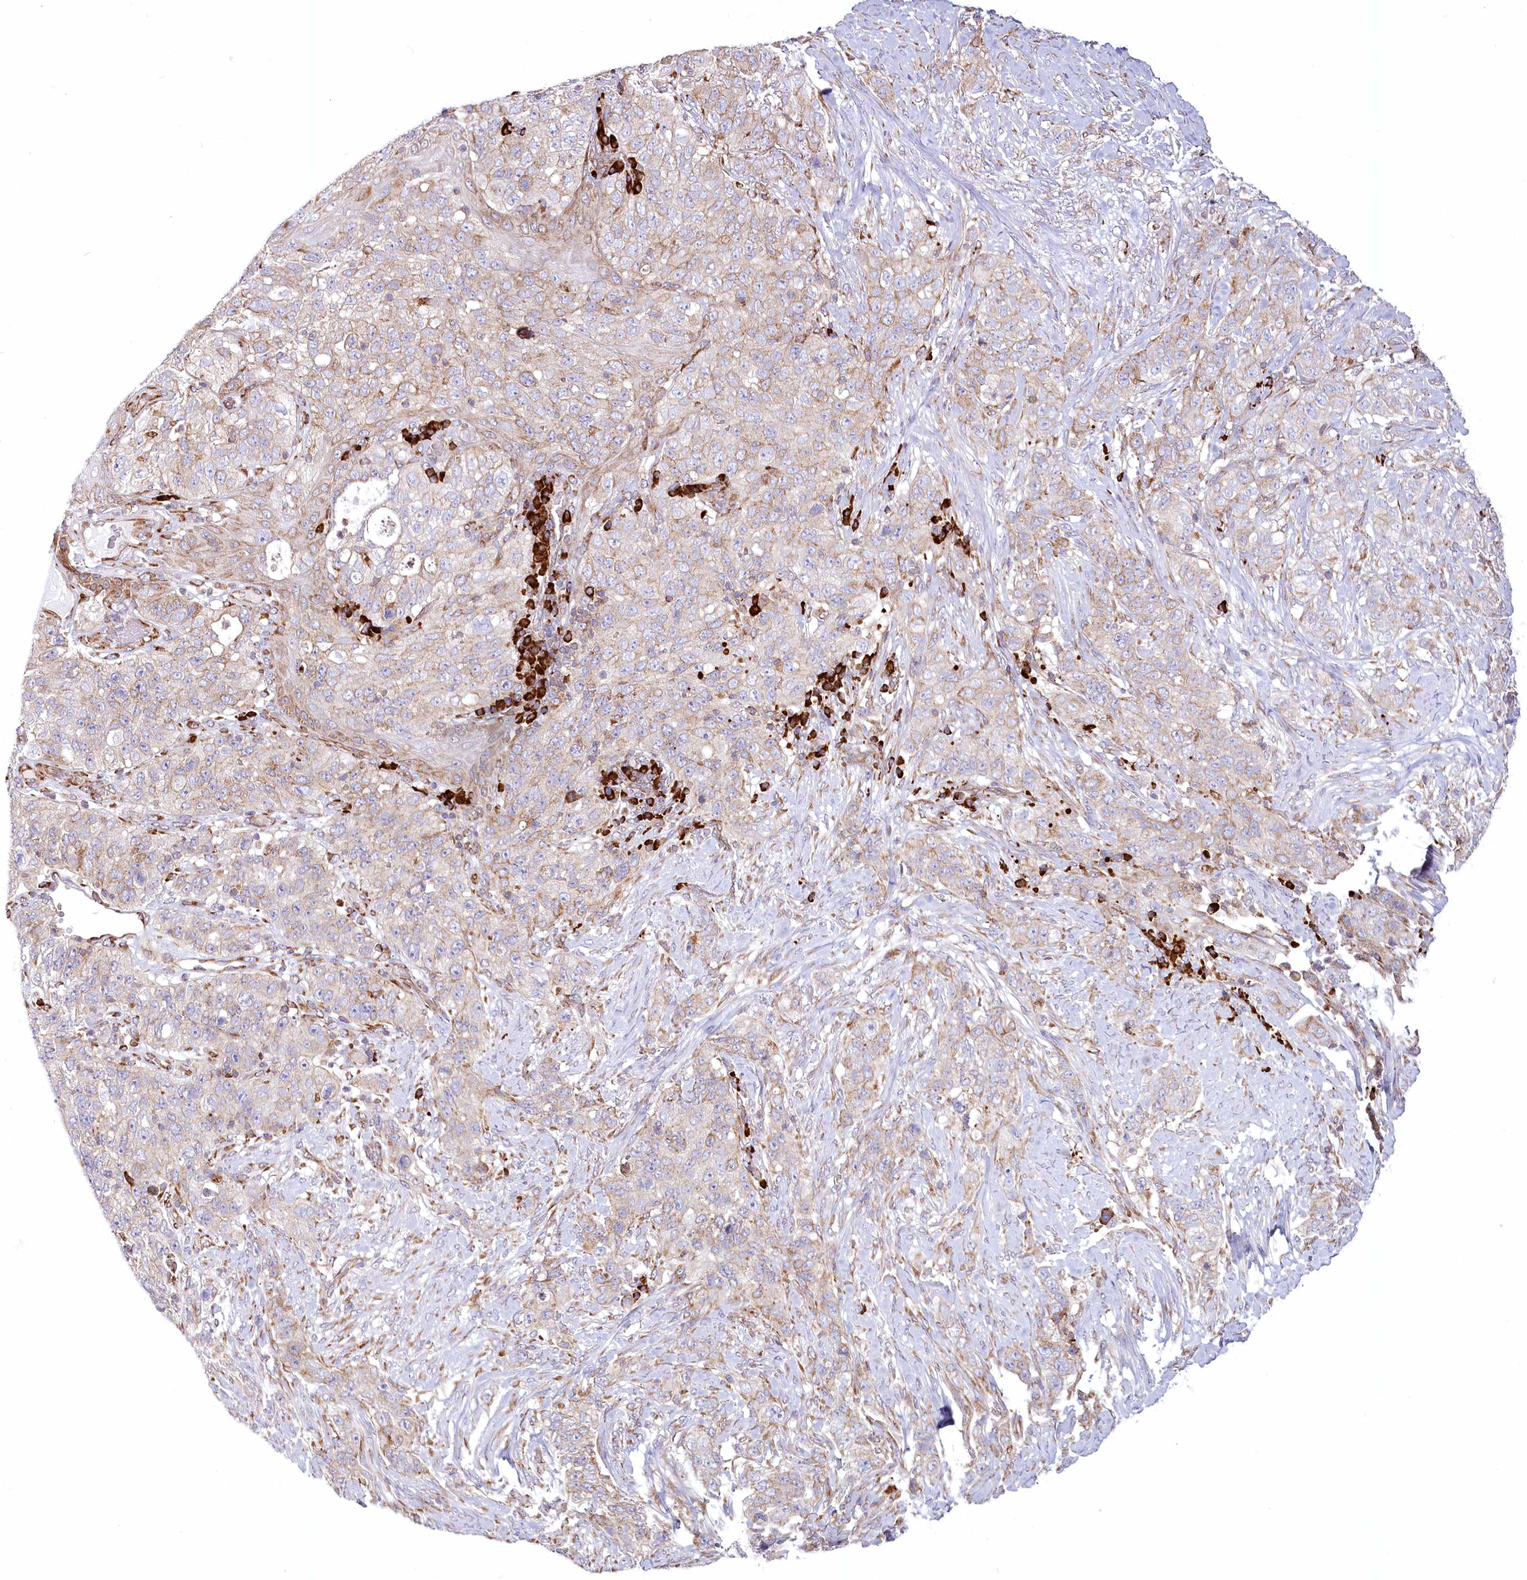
{"staining": {"intensity": "moderate", "quantity": "<25%", "location": "cytoplasmic/membranous"}, "tissue": "stomach cancer", "cell_type": "Tumor cells", "image_type": "cancer", "snomed": [{"axis": "morphology", "description": "Adenocarcinoma, NOS"}, {"axis": "topography", "description": "Stomach"}], "caption": "Immunohistochemistry (IHC) image of neoplastic tissue: adenocarcinoma (stomach) stained using immunohistochemistry (IHC) demonstrates low levels of moderate protein expression localized specifically in the cytoplasmic/membranous of tumor cells, appearing as a cytoplasmic/membranous brown color.", "gene": "POGLUT1", "patient": {"sex": "male", "age": 48}}